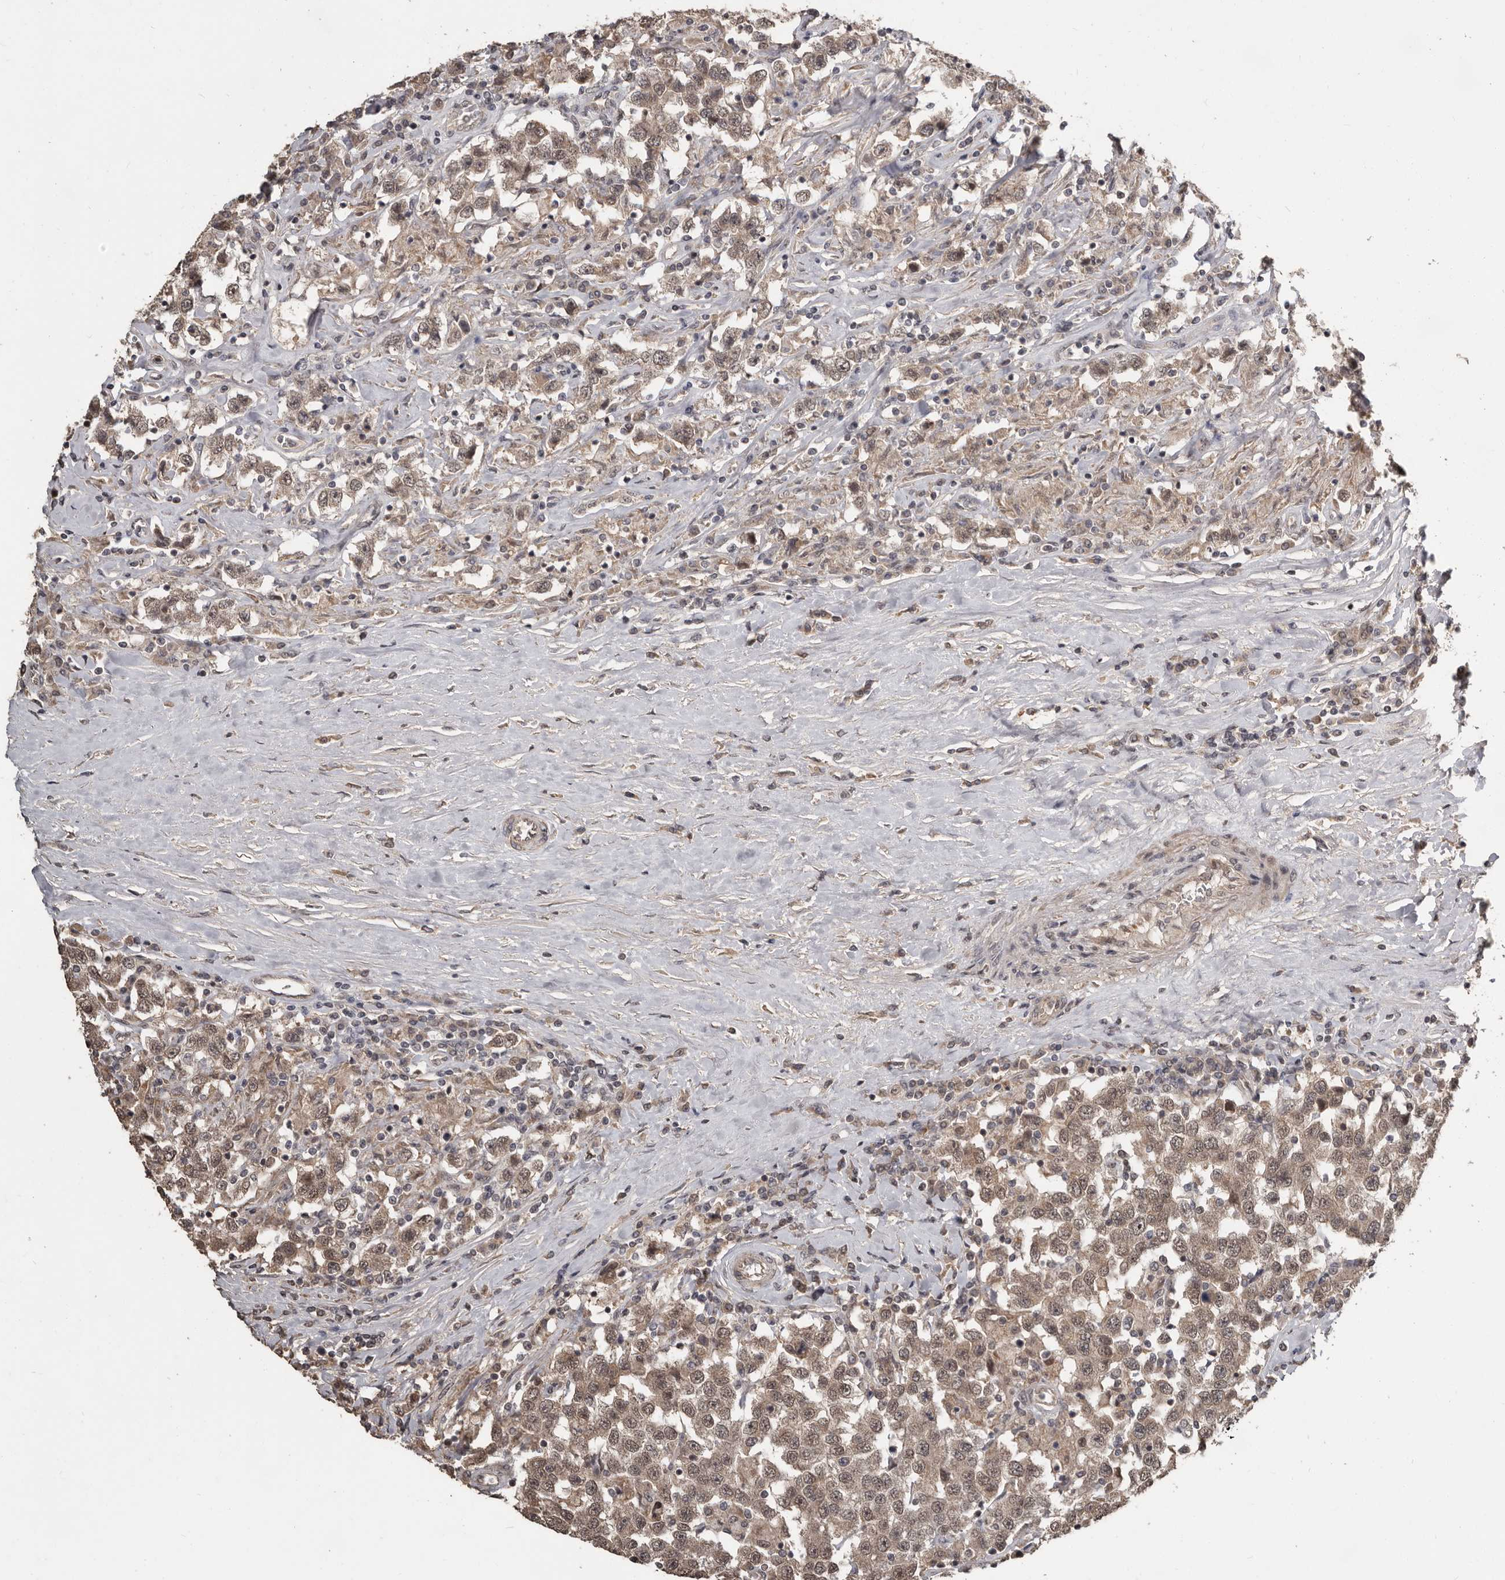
{"staining": {"intensity": "moderate", "quantity": ">75%", "location": "cytoplasmic/membranous,nuclear"}, "tissue": "testis cancer", "cell_type": "Tumor cells", "image_type": "cancer", "snomed": [{"axis": "morphology", "description": "Seminoma, NOS"}, {"axis": "topography", "description": "Testis"}], "caption": "Testis cancer (seminoma) stained for a protein reveals moderate cytoplasmic/membranous and nuclear positivity in tumor cells.", "gene": "ZFP14", "patient": {"sex": "male", "age": 41}}